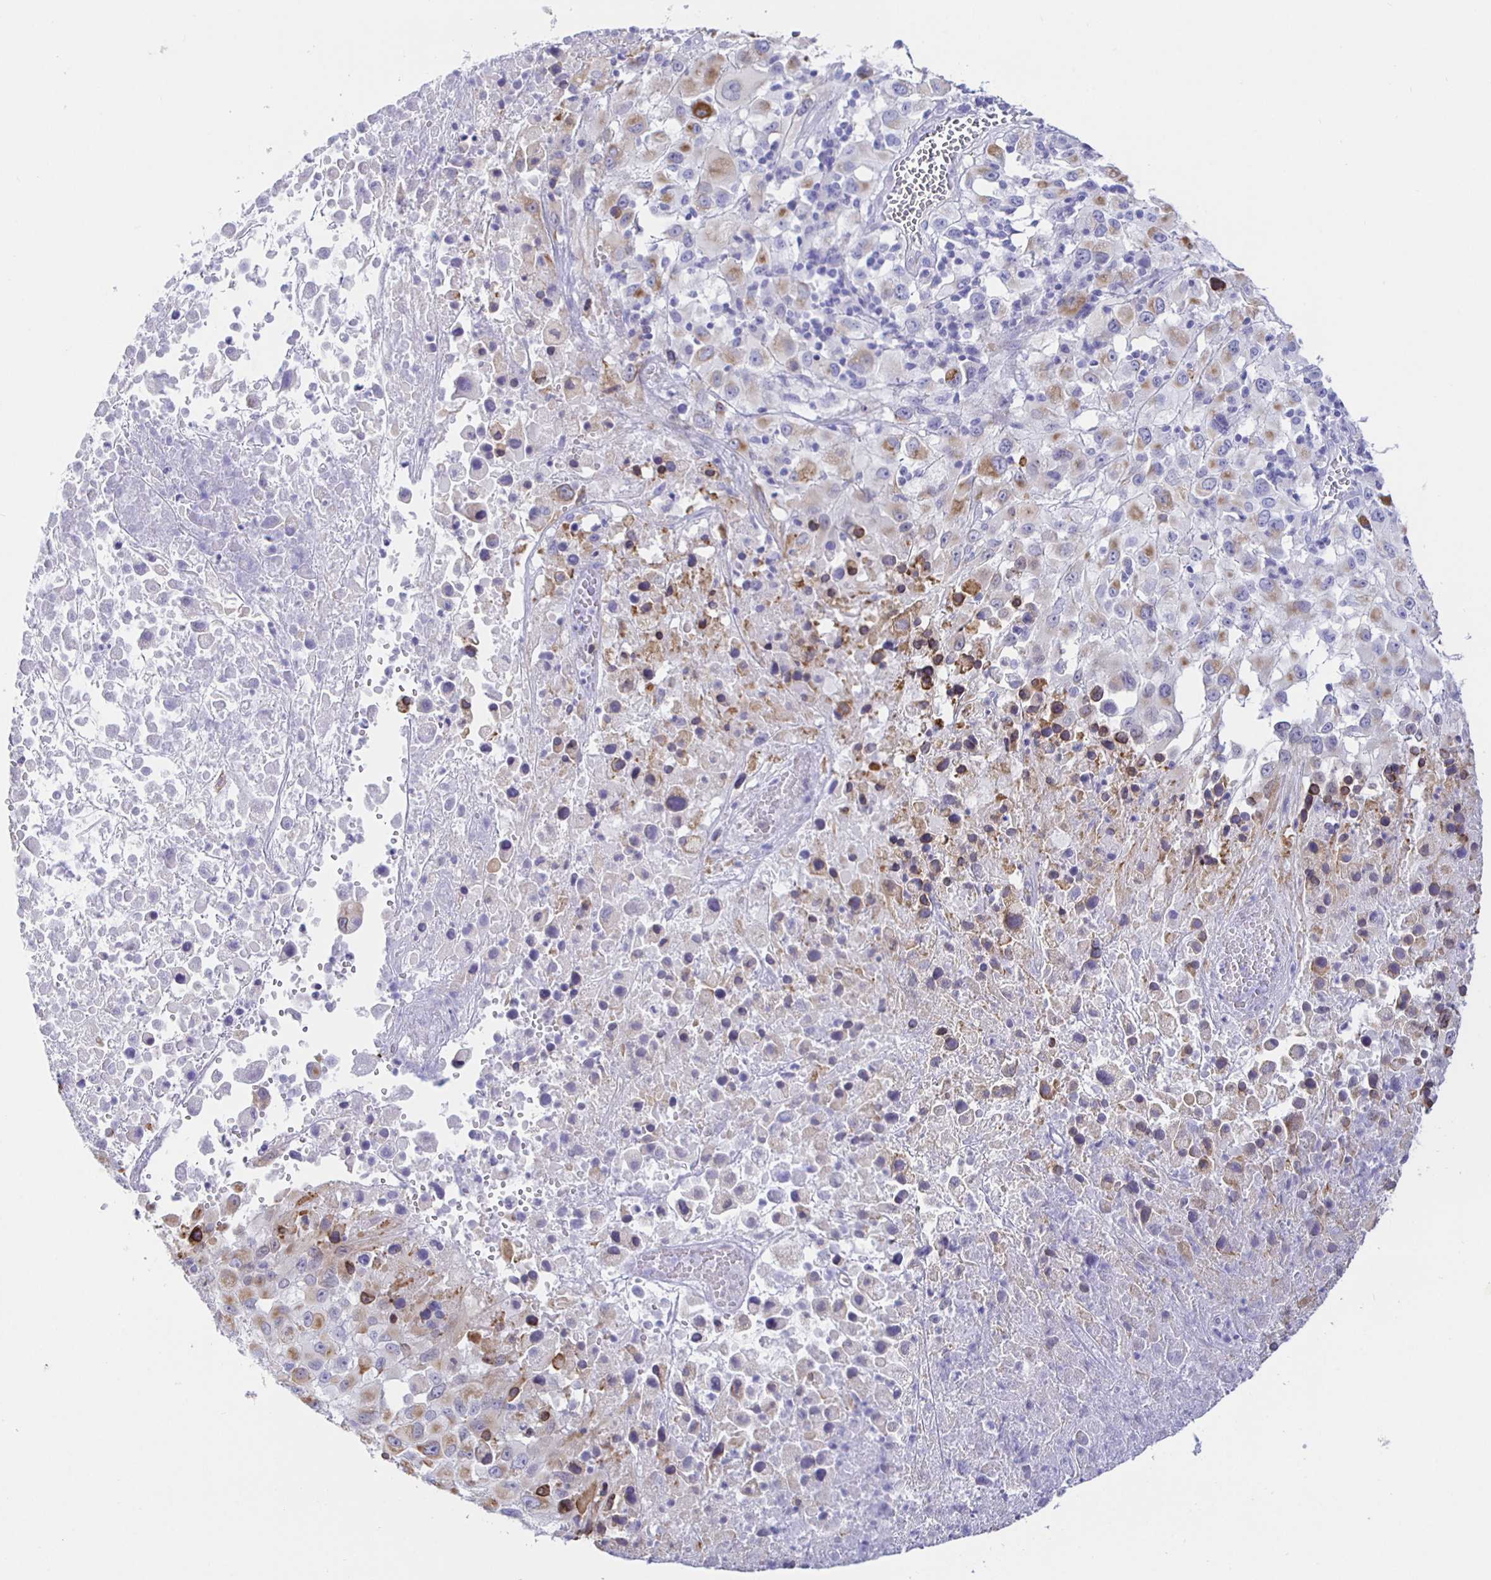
{"staining": {"intensity": "moderate", "quantity": "<25%", "location": "cytoplasmic/membranous"}, "tissue": "melanoma", "cell_type": "Tumor cells", "image_type": "cancer", "snomed": [{"axis": "morphology", "description": "Malignant melanoma, Metastatic site"}, {"axis": "topography", "description": "Soft tissue"}], "caption": "About <25% of tumor cells in human malignant melanoma (metastatic site) exhibit moderate cytoplasmic/membranous protein expression as visualized by brown immunohistochemical staining.", "gene": "HSPA4L", "patient": {"sex": "male", "age": 50}}